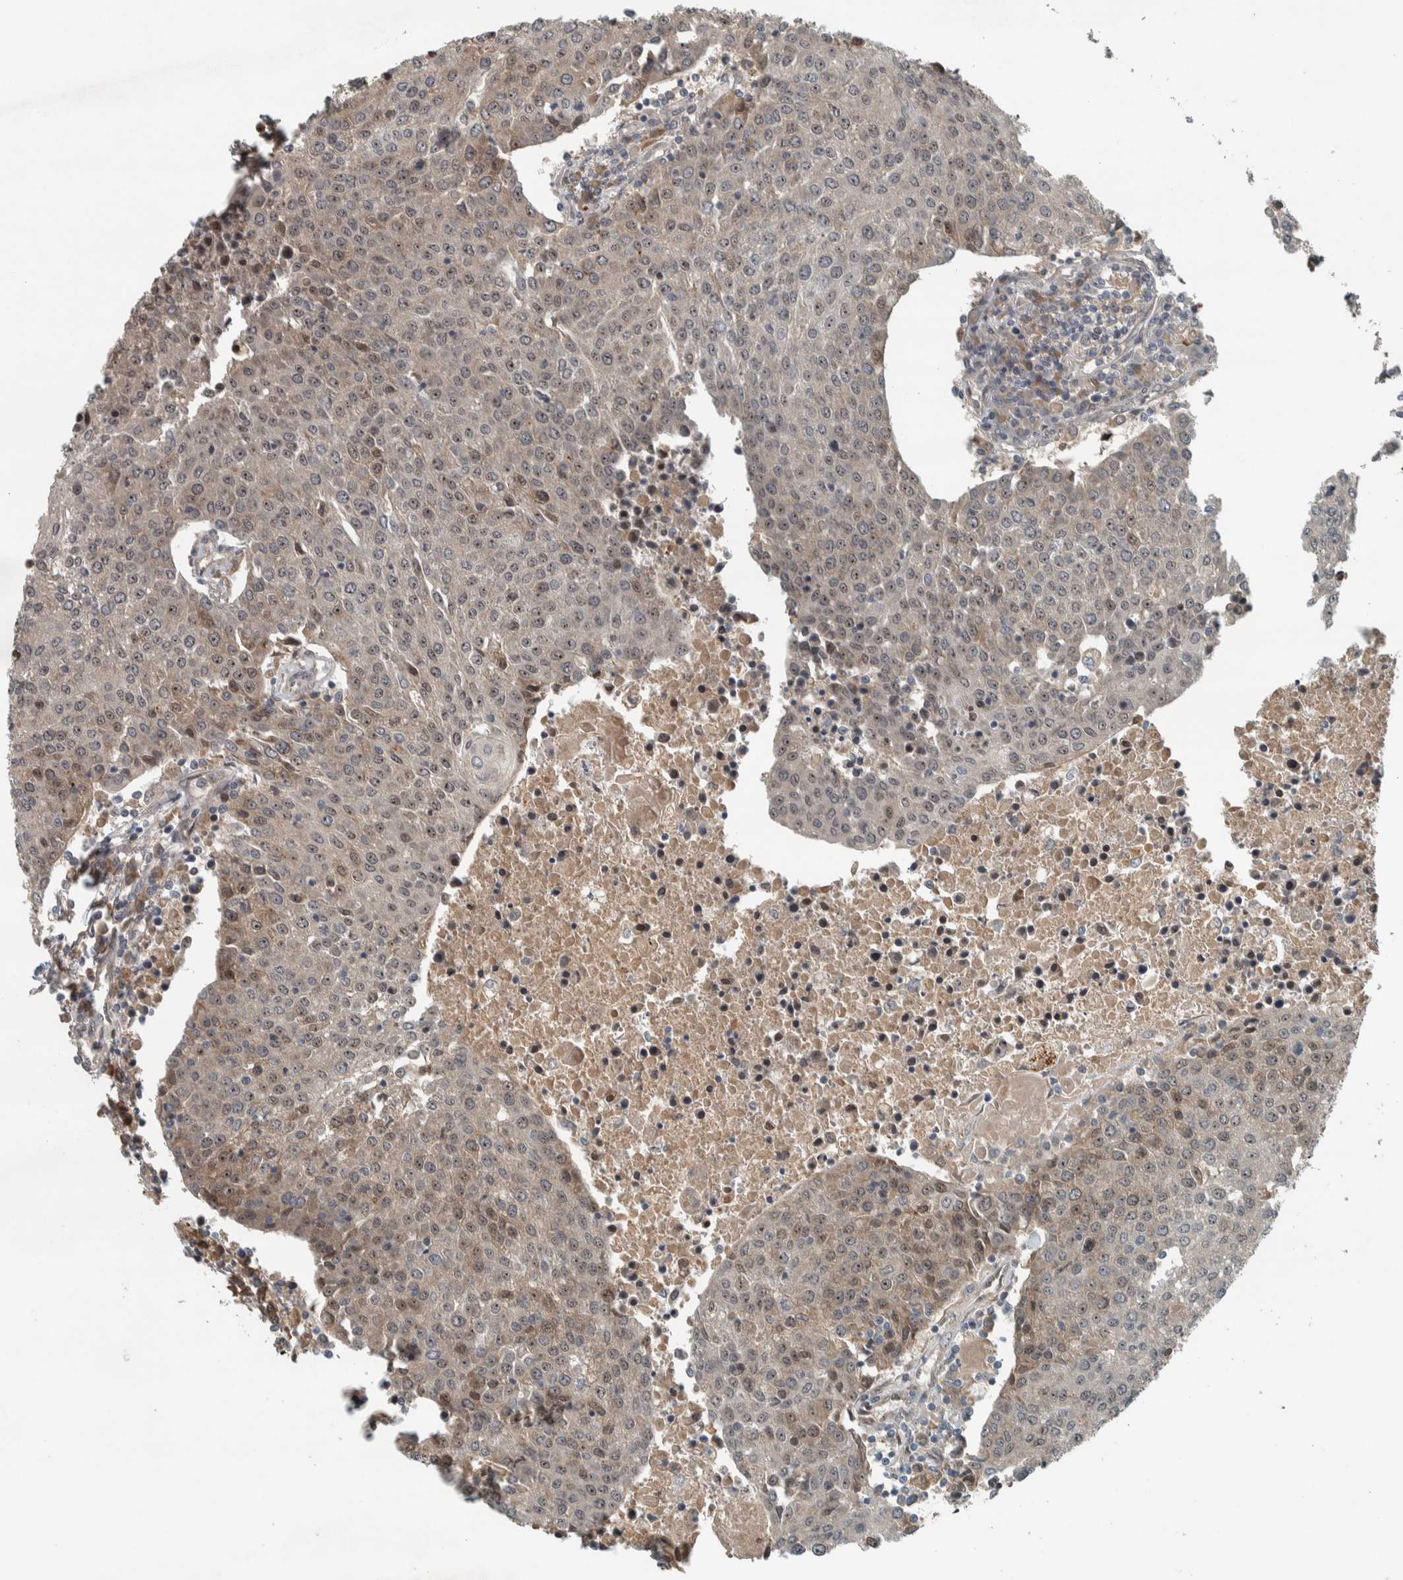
{"staining": {"intensity": "weak", "quantity": ">75%", "location": "nuclear"}, "tissue": "urothelial cancer", "cell_type": "Tumor cells", "image_type": "cancer", "snomed": [{"axis": "morphology", "description": "Urothelial carcinoma, High grade"}, {"axis": "topography", "description": "Urinary bladder"}], "caption": "About >75% of tumor cells in human high-grade urothelial carcinoma exhibit weak nuclear protein staining as visualized by brown immunohistochemical staining.", "gene": "XPO5", "patient": {"sex": "female", "age": 85}}